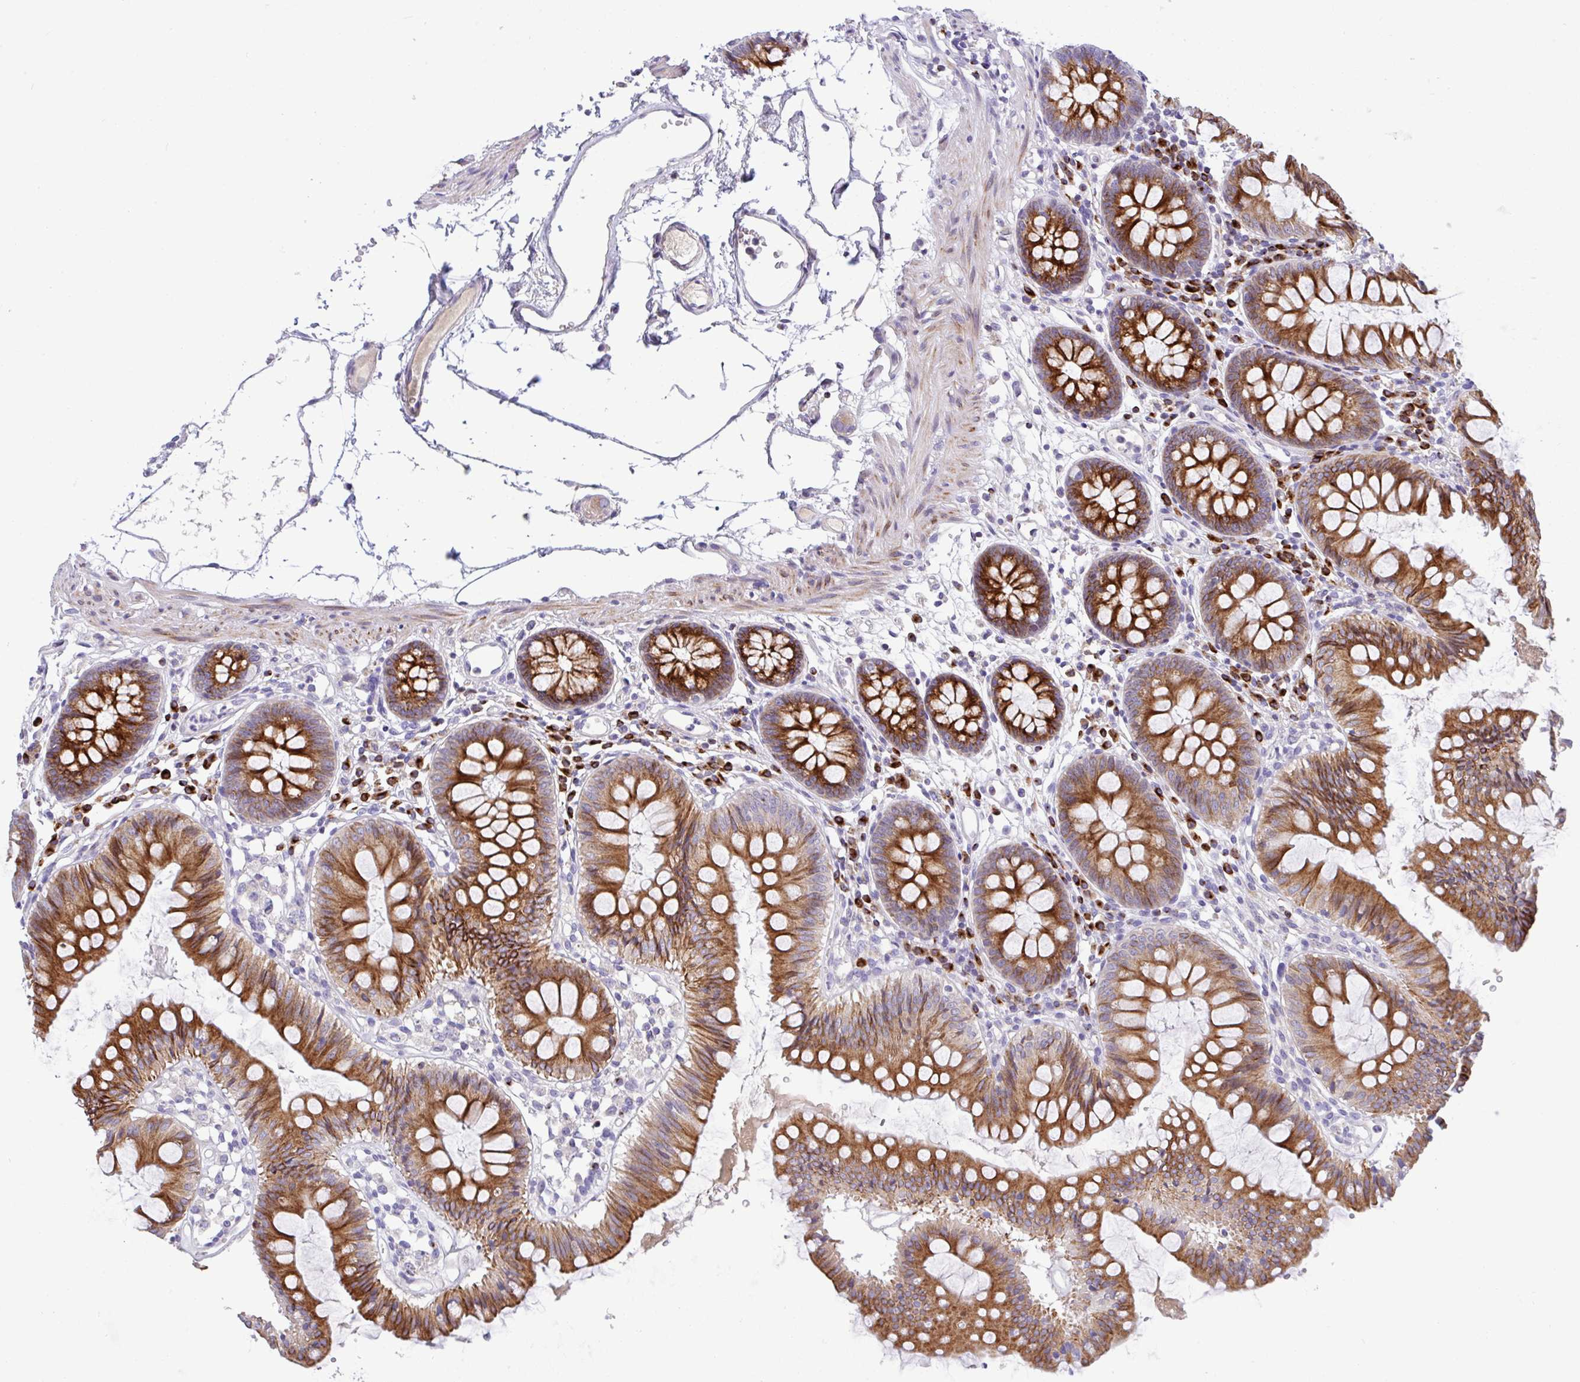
{"staining": {"intensity": "weak", "quantity": "<25%", "location": "cytoplasmic/membranous"}, "tissue": "colon", "cell_type": "Endothelial cells", "image_type": "normal", "snomed": [{"axis": "morphology", "description": "Normal tissue, NOS"}, {"axis": "topography", "description": "Colon"}], "caption": "Histopathology image shows no protein expression in endothelial cells of unremarkable colon.", "gene": "FBXL20", "patient": {"sex": "female", "age": 84}}